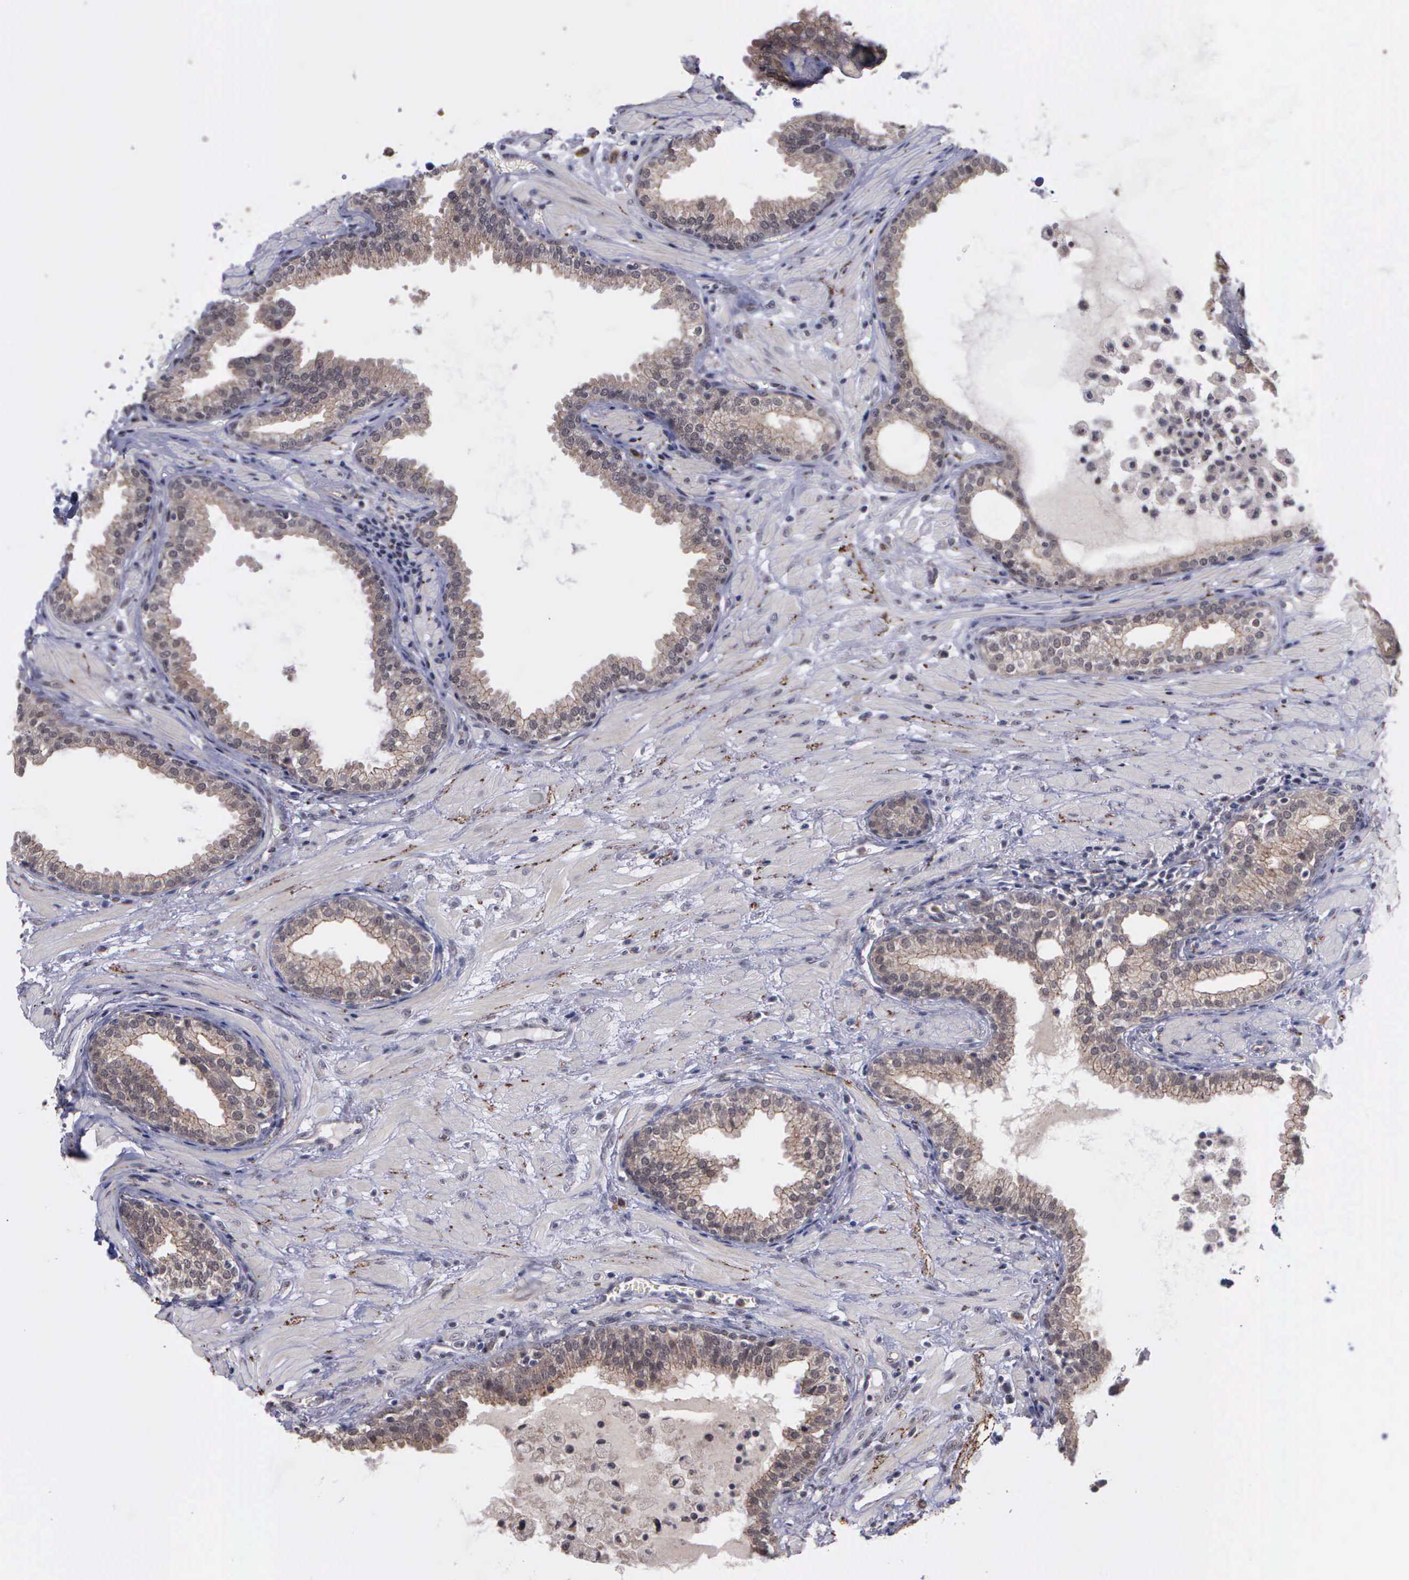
{"staining": {"intensity": "weak", "quantity": ">75%", "location": "cytoplasmic/membranous"}, "tissue": "prostate", "cell_type": "Glandular cells", "image_type": "normal", "snomed": [{"axis": "morphology", "description": "Normal tissue, NOS"}, {"axis": "topography", "description": "Prostate"}], "caption": "A brown stain labels weak cytoplasmic/membranous expression of a protein in glandular cells of normal prostate. Using DAB (brown) and hematoxylin (blue) stains, captured at high magnification using brightfield microscopy.", "gene": "MAP3K9", "patient": {"sex": "male", "age": 64}}